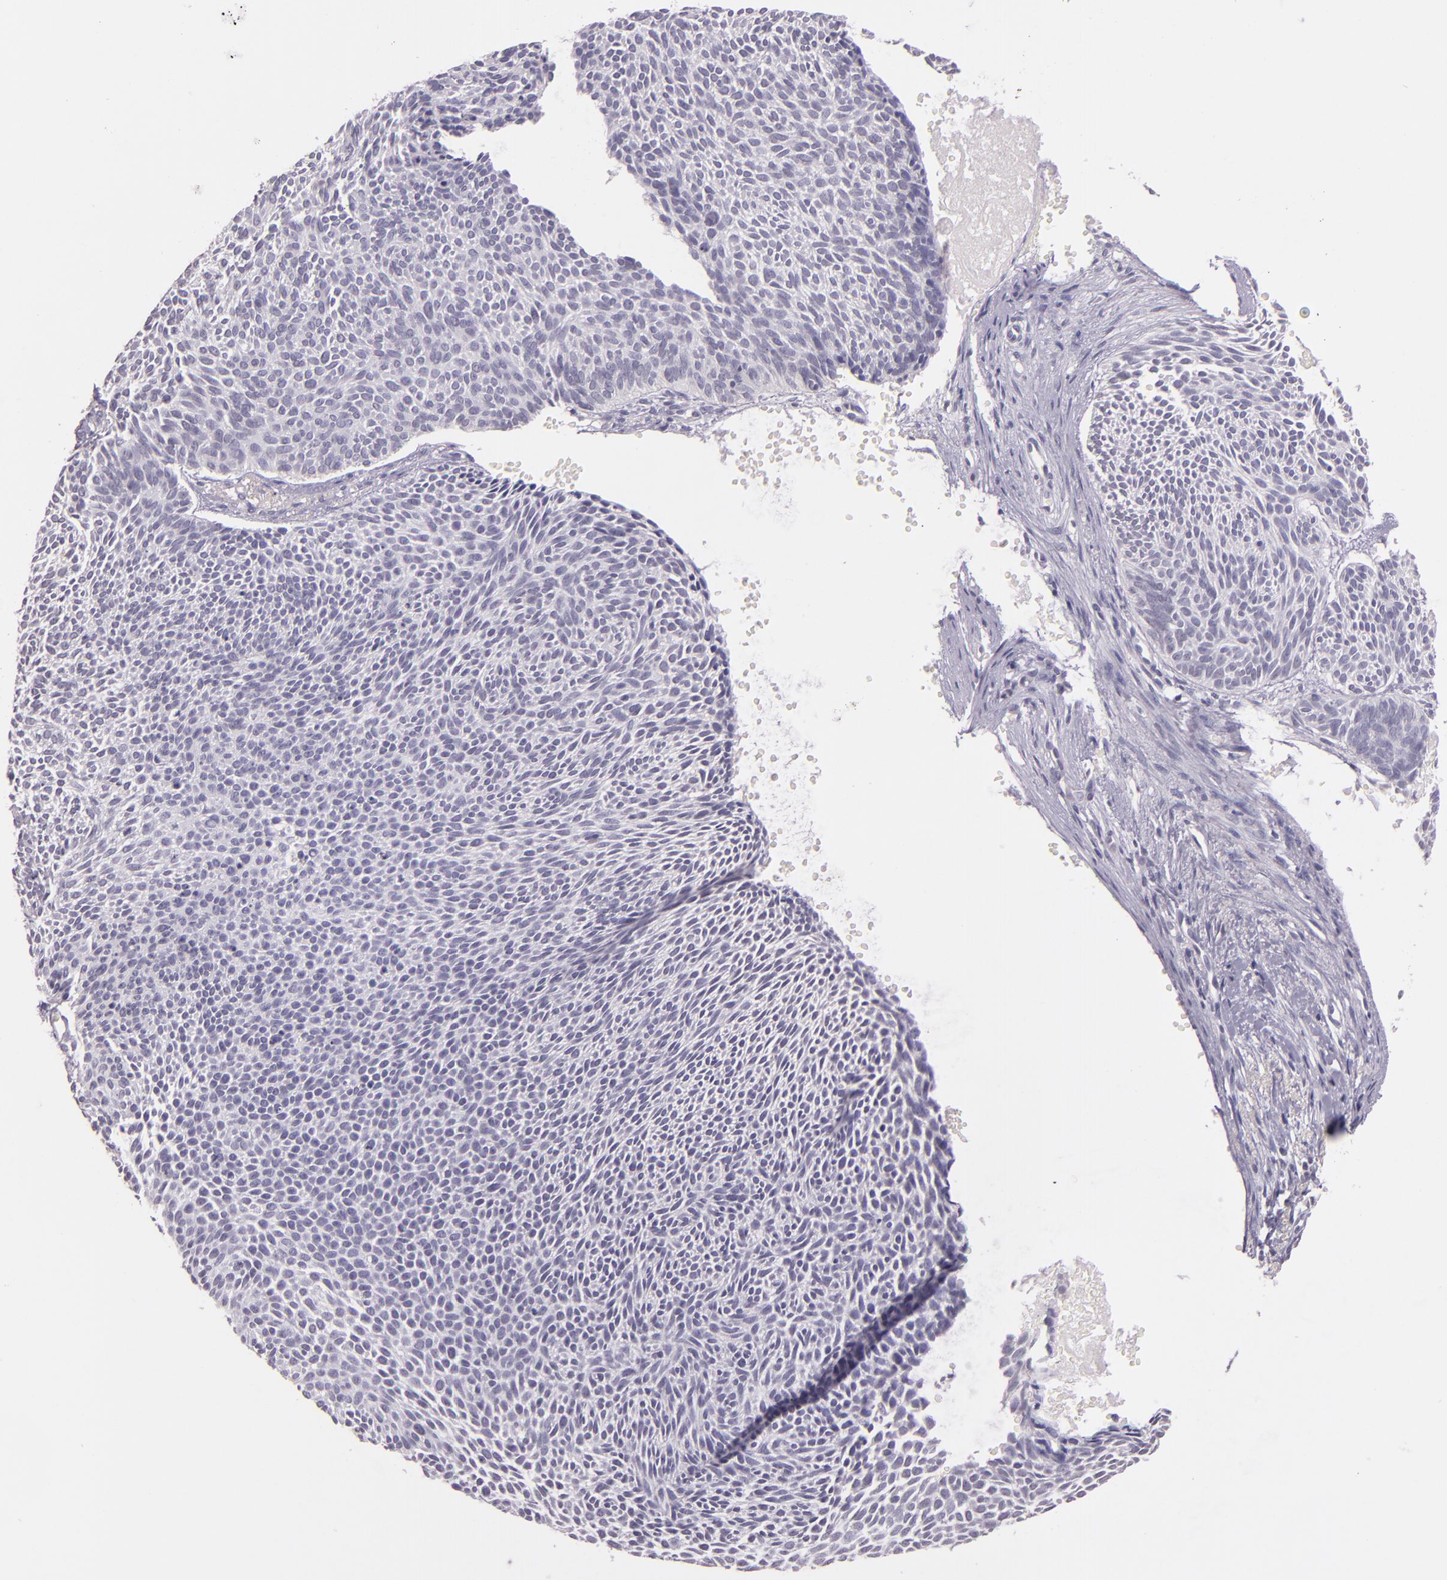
{"staining": {"intensity": "negative", "quantity": "none", "location": "none"}, "tissue": "skin cancer", "cell_type": "Tumor cells", "image_type": "cancer", "snomed": [{"axis": "morphology", "description": "Basal cell carcinoma"}, {"axis": "topography", "description": "Skin"}], "caption": "Micrograph shows no protein positivity in tumor cells of skin cancer tissue.", "gene": "HSPA8", "patient": {"sex": "male", "age": 84}}